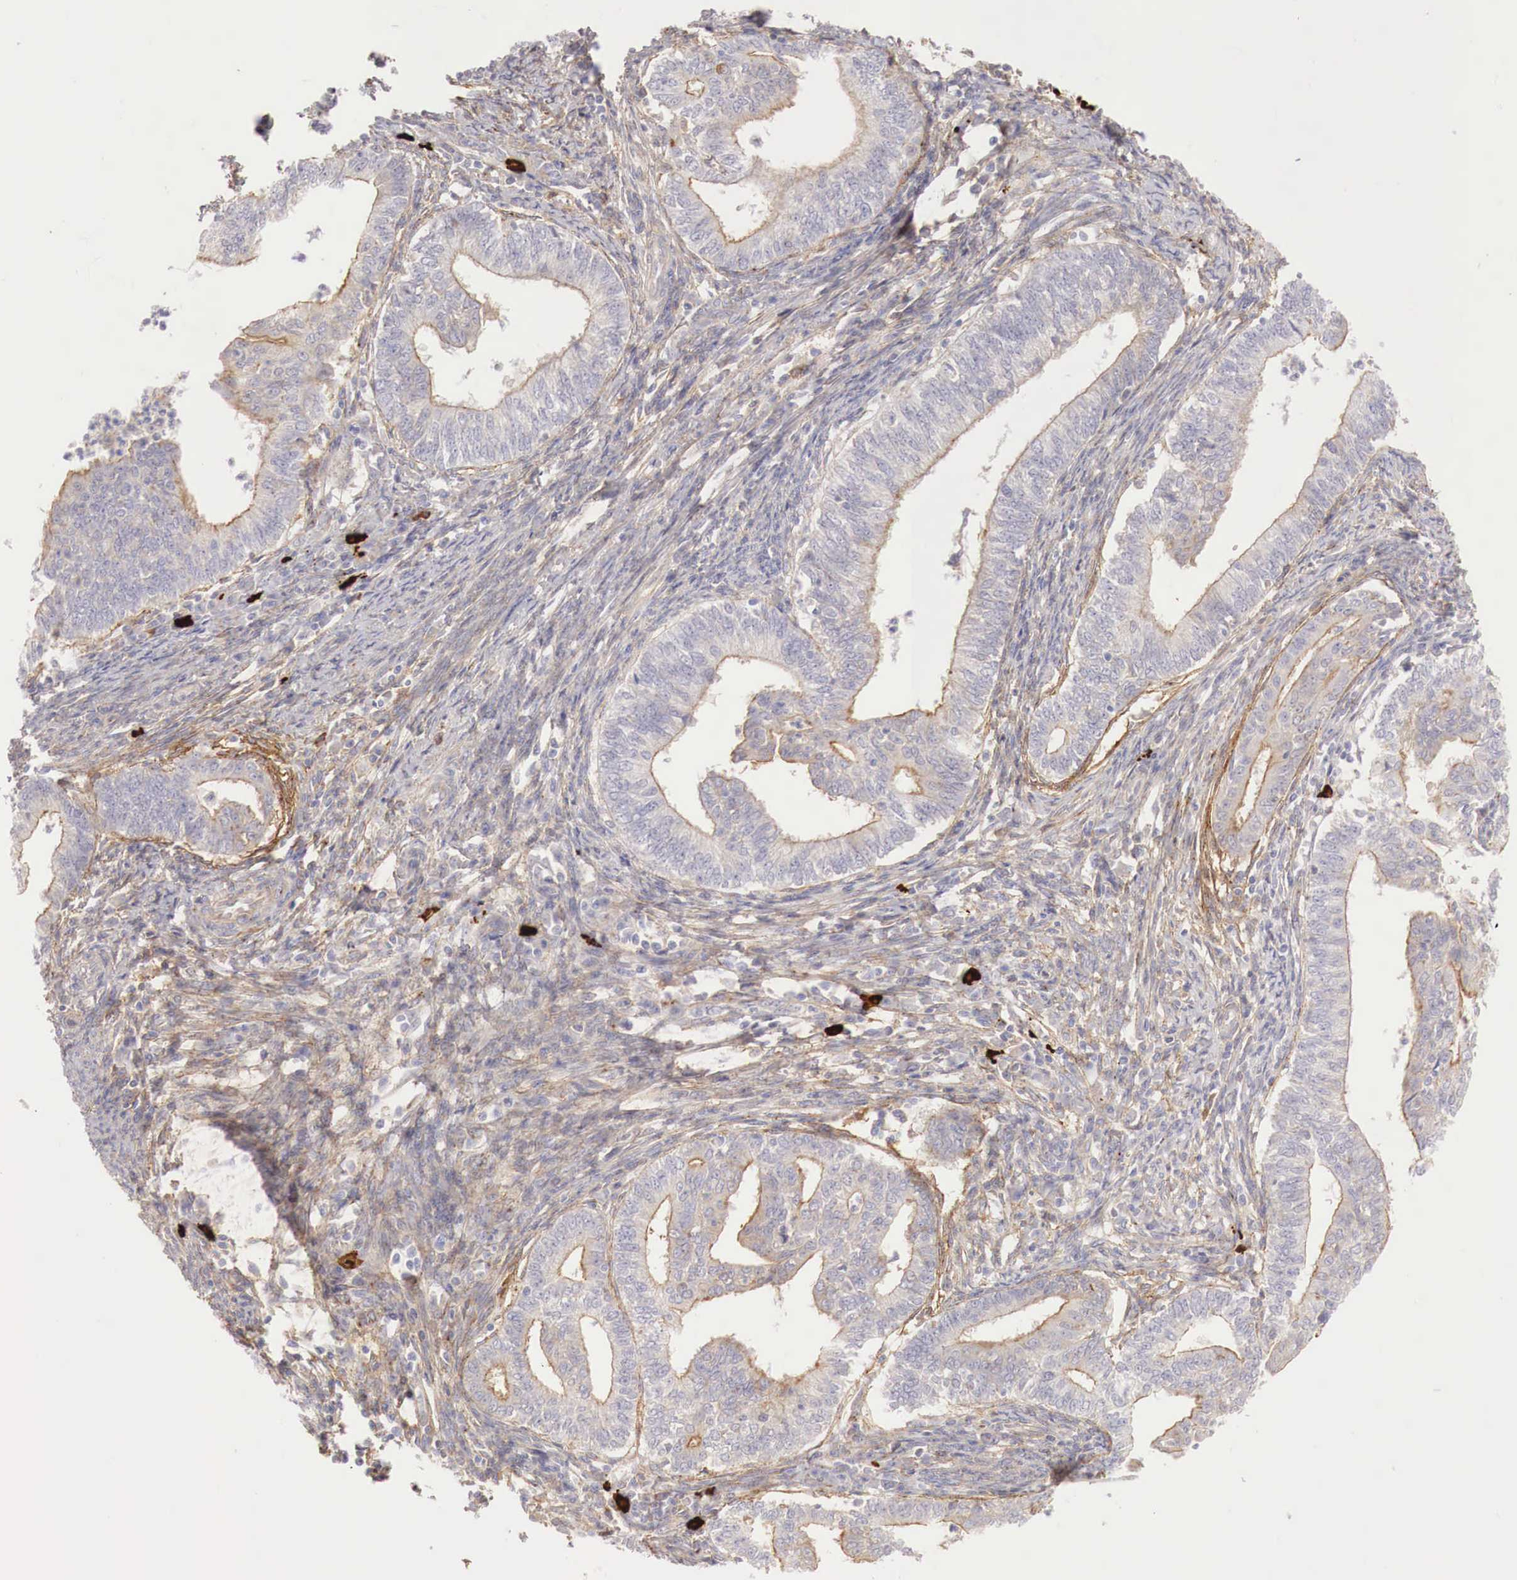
{"staining": {"intensity": "negative", "quantity": "none", "location": "none"}, "tissue": "endometrial cancer", "cell_type": "Tumor cells", "image_type": "cancer", "snomed": [{"axis": "morphology", "description": "Adenocarcinoma, NOS"}, {"axis": "topography", "description": "Endometrium"}], "caption": "This is an immunohistochemistry (IHC) histopathology image of adenocarcinoma (endometrial). There is no positivity in tumor cells.", "gene": "KLHDC7B", "patient": {"sex": "female", "age": 66}}